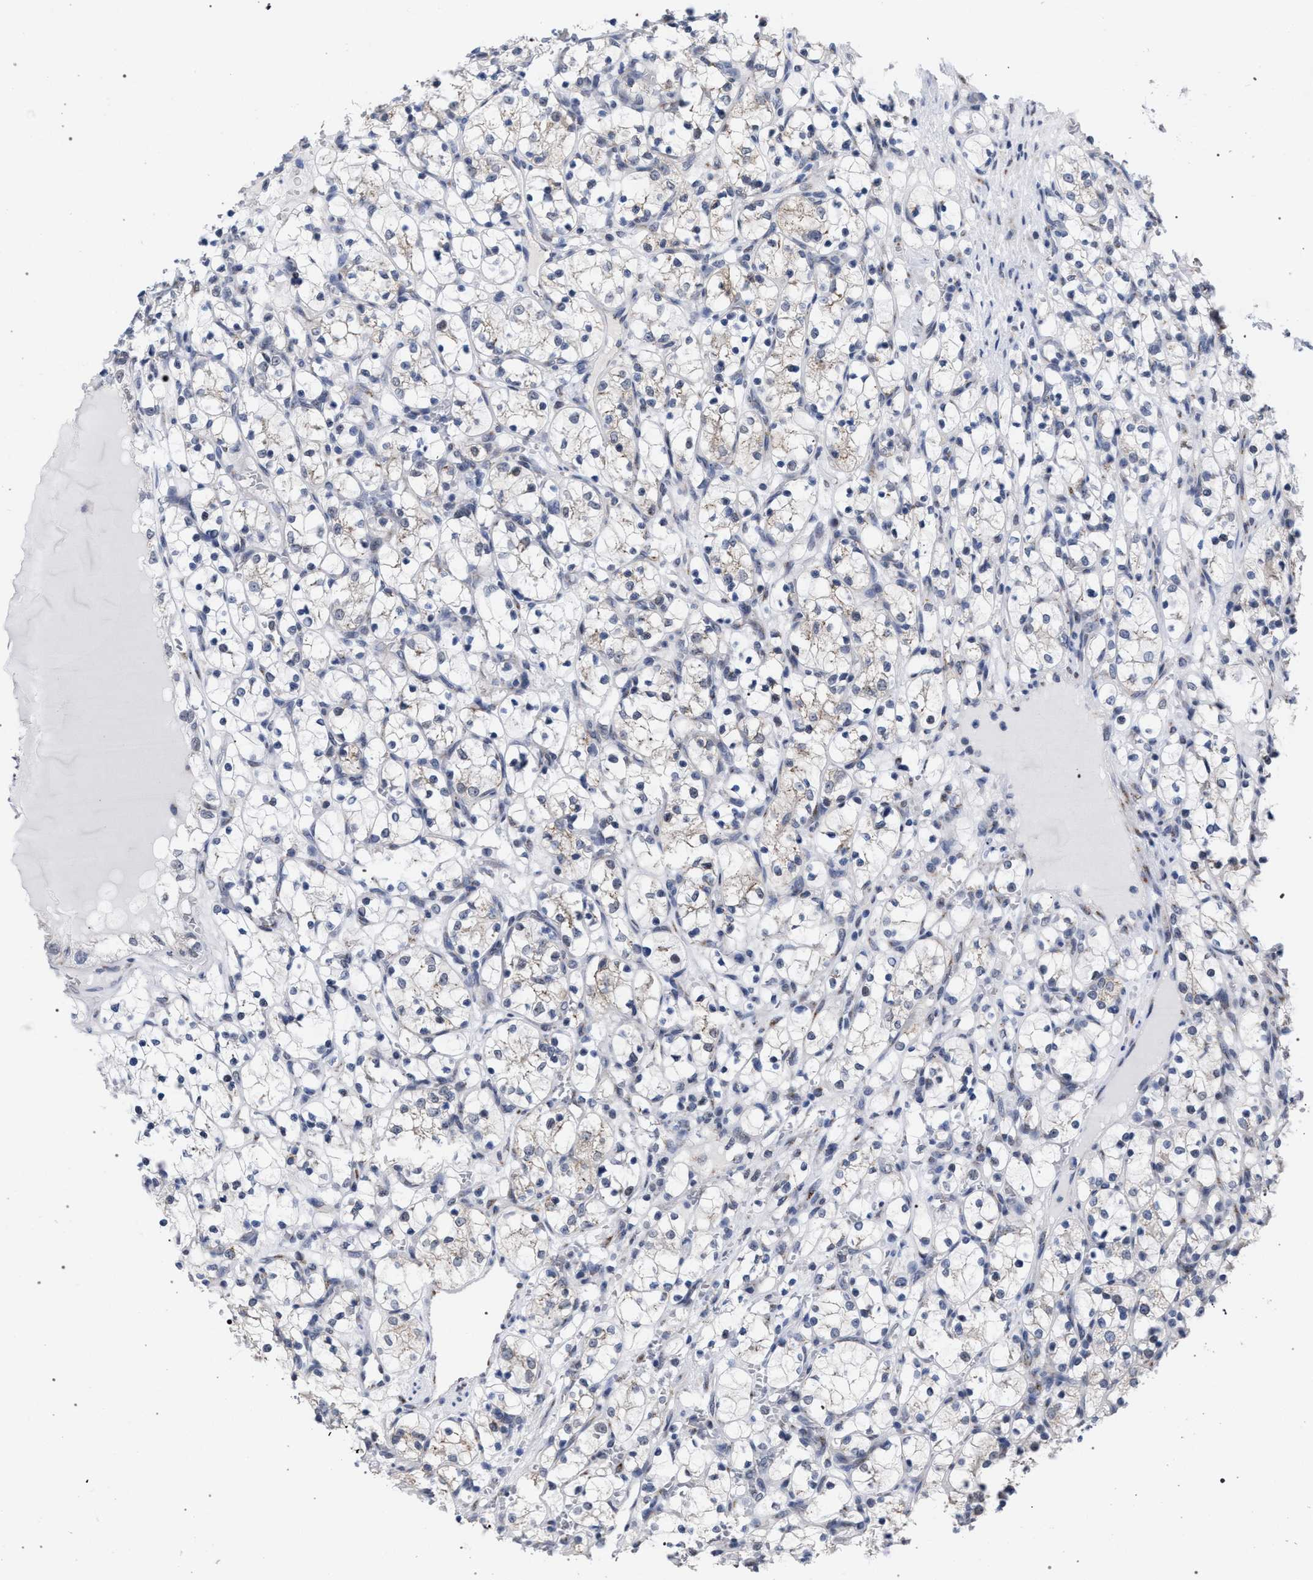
{"staining": {"intensity": "negative", "quantity": "none", "location": "none"}, "tissue": "renal cancer", "cell_type": "Tumor cells", "image_type": "cancer", "snomed": [{"axis": "morphology", "description": "Adenocarcinoma, NOS"}, {"axis": "topography", "description": "Kidney"}], "caption": "Image shows no significant protein positivity in tumor cells of adenocarcinoma (renal).", "gene": "GOLGA2", "patient": {"sex": "female", "age": 69}}